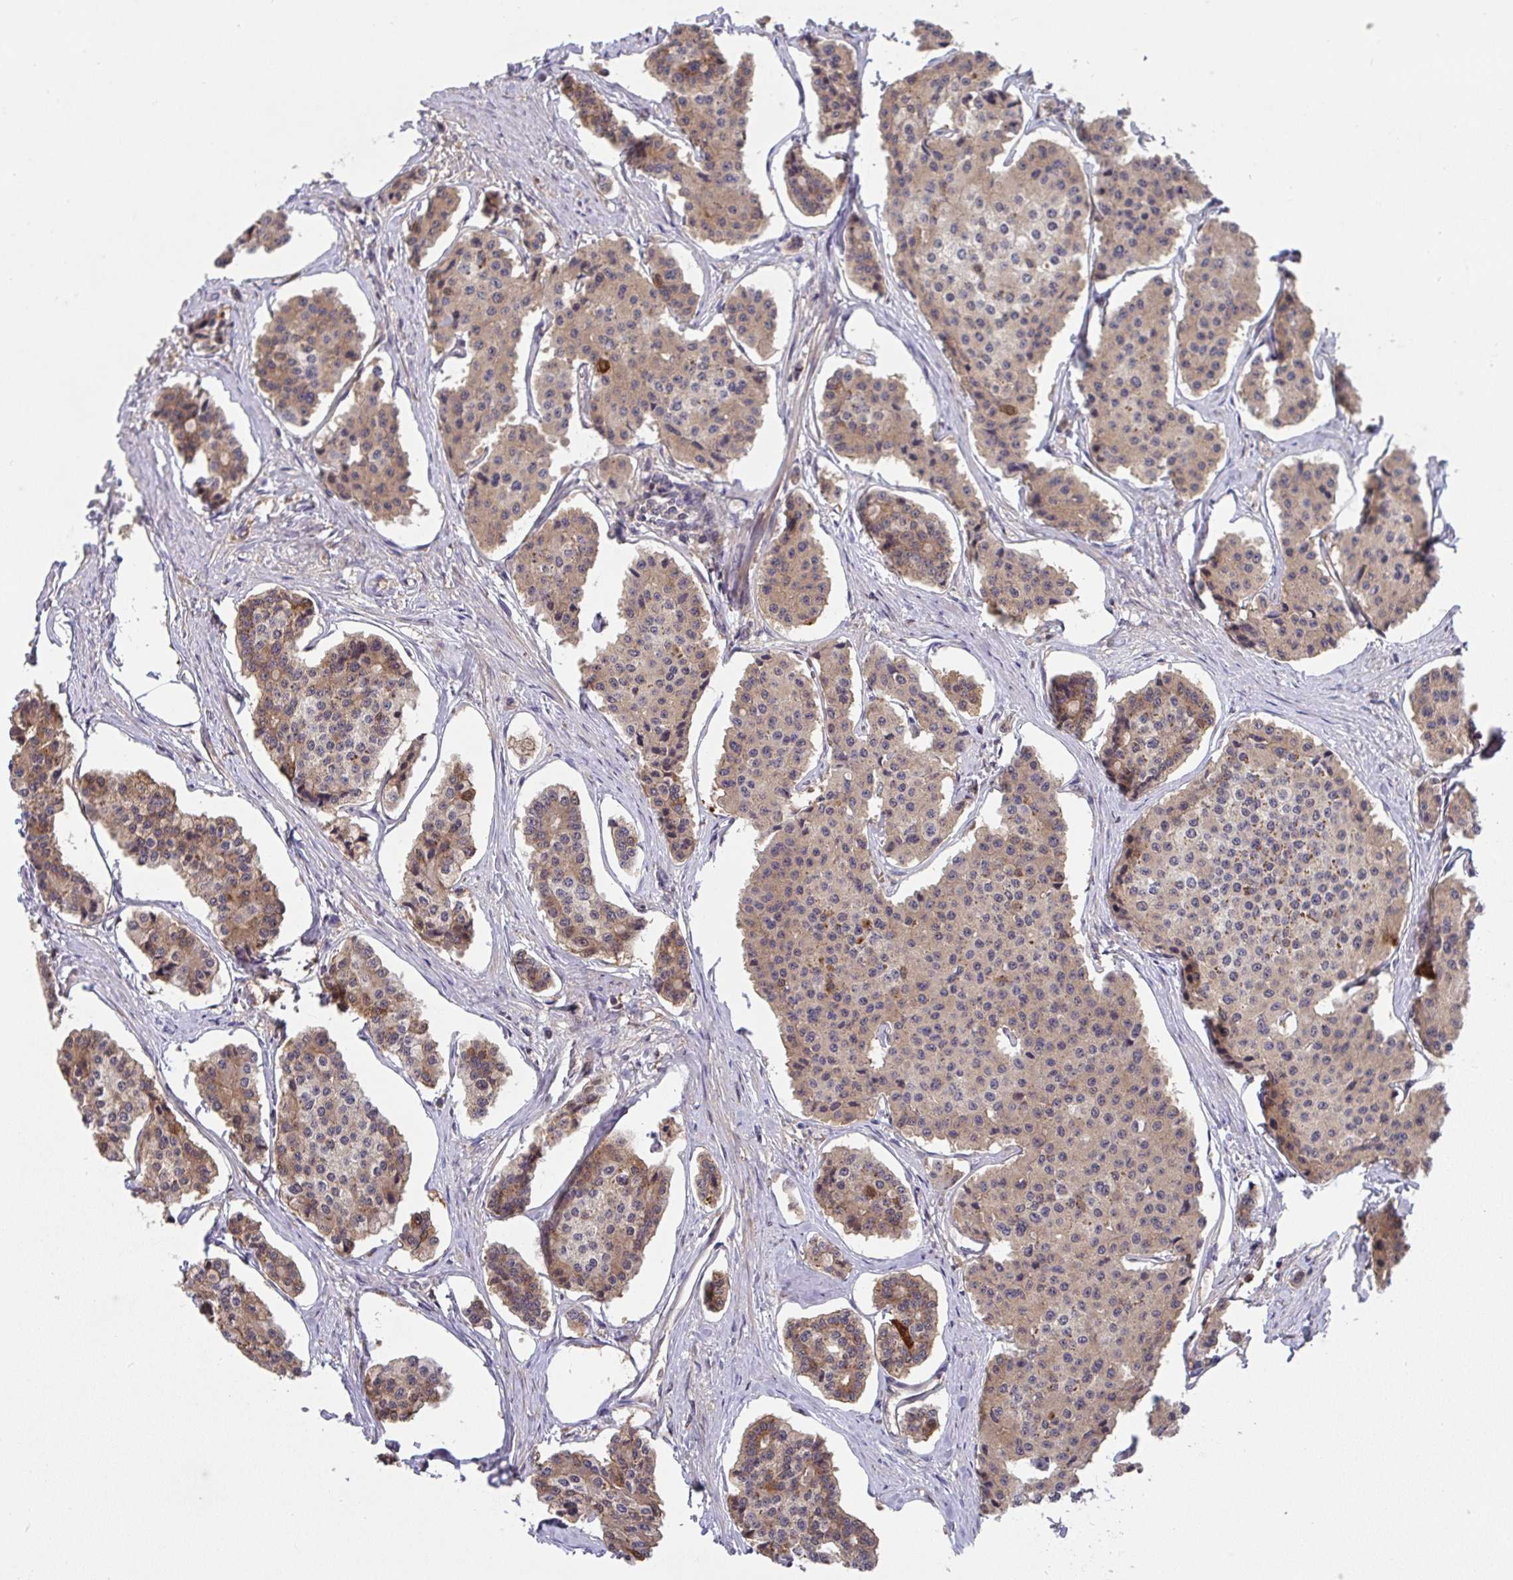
{"staining": {"intensity": "weak", "quantity": ">75%", "location": "cytoplasmic/membranous"}, "tissue": "carcinoid", "cell_type": "Tumor cells", "image_type": "cancer", "snomed": [{"axis": "morphology", "description": "Carcinoid, malignant, NOS"}, {"axis": "topography", "description": "Small intestine"}], "caption": "Protein expression analysis of human carcinoid reveals weak cytoplasmic/membranous expression in approximately >75% of tumor cells. Nuclei are stained in blue.", "gene": "TIGAR", "patient": {"sex": "female", "age": 65}}